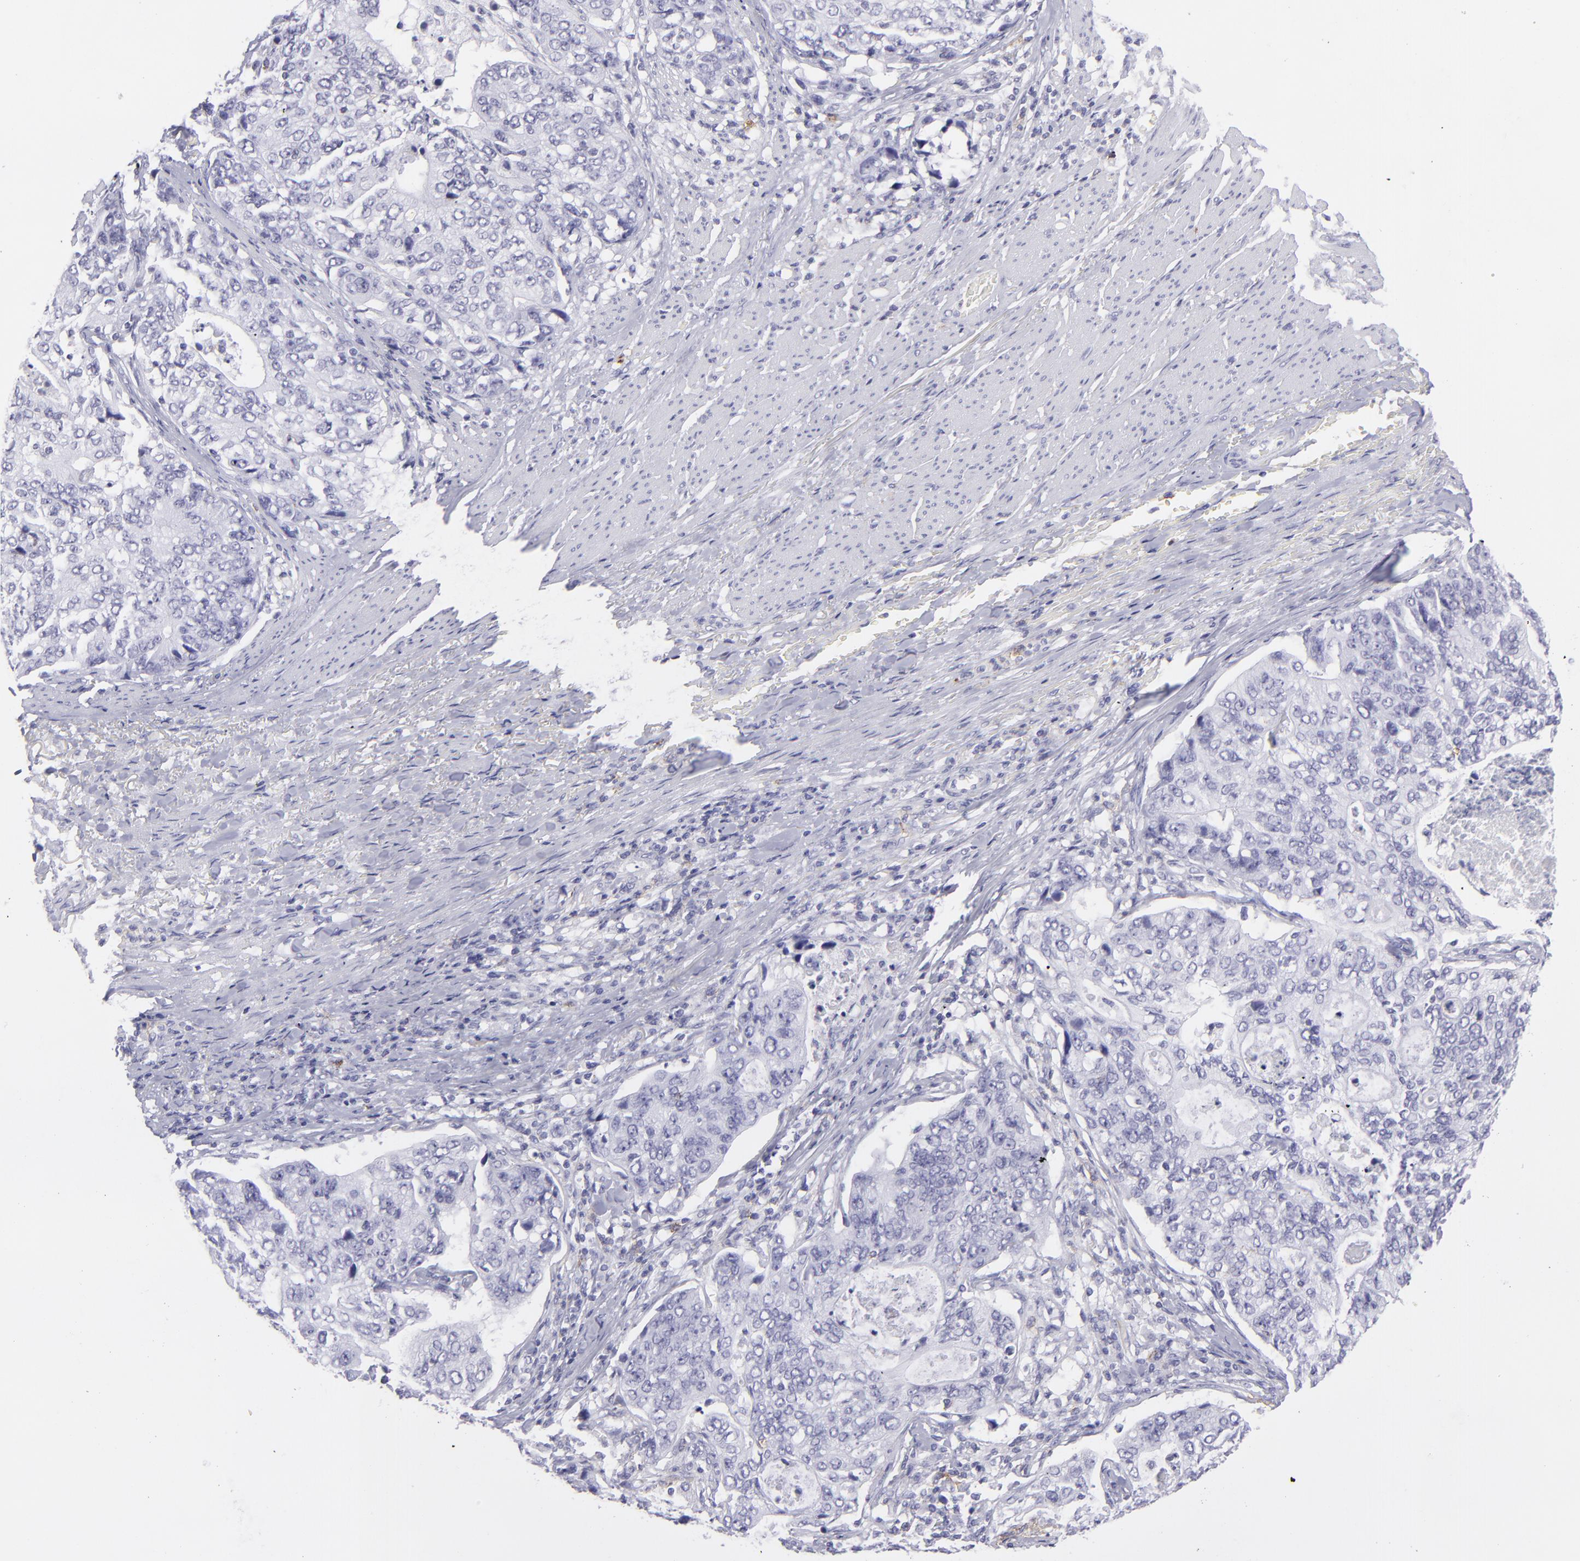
{"staining": {"intensity": "negative", "quantity": "none", "location": "none"}, "tissue": "stomach cancer", "cell_type": "Tumor cells", "image_type": "cancer", "snomed": [{"axis": "morphology", "description": "Adenocarcinoma, NOS"}, {"axis": "topography", "description": "Esophagus"}, {"axis": "topography", "description": "Stomach"}], "caption": "This is an immunohistochemistry (IHC) image of human stomach adenocarcinoma. There is no positivity in tumor cells.", "gene": "SELPLG", "patient": {"sex": "male", "age": 74}}